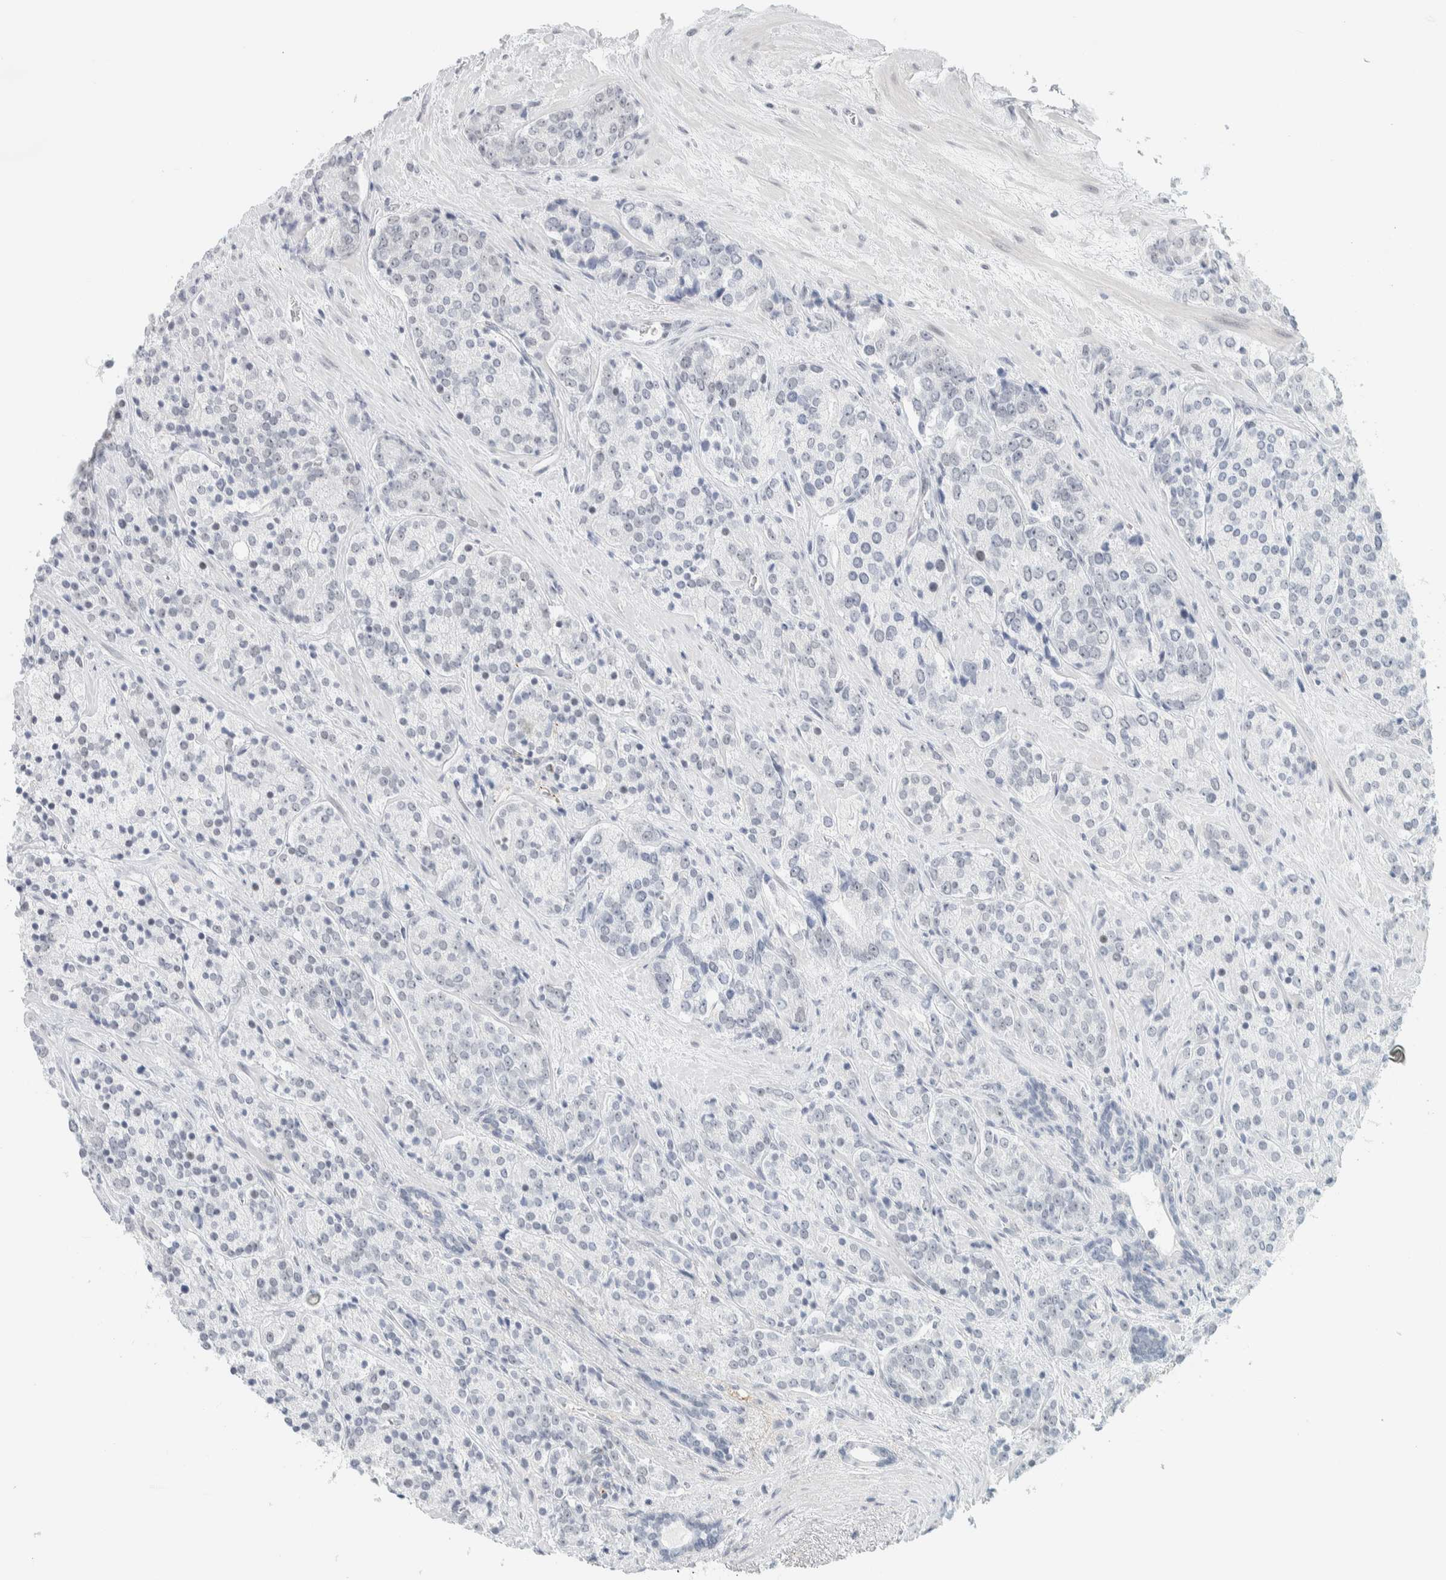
{"staining": {"intensity": "negative", "quantity": "none", "location": "none"}, "tissue": "prostate cancer", "cell_type": "Tumor cells", "image_type": "cancer", "snomed": [{"axis": "morphology", "description": "Adenocarcinoma, High grade"}, {"axis": "topography", "description": "Prostate"}], "caption": "This photomicrograph is of prostate cancer (adenocarcinoma (high-grade)) stained with immunohistochemistry to label a protein in brown with the nuclei are counter-stained blue. There is no staining in tumor cells.", "gene": "CDH17", "patient": {"sex": "male", "age": 71}}